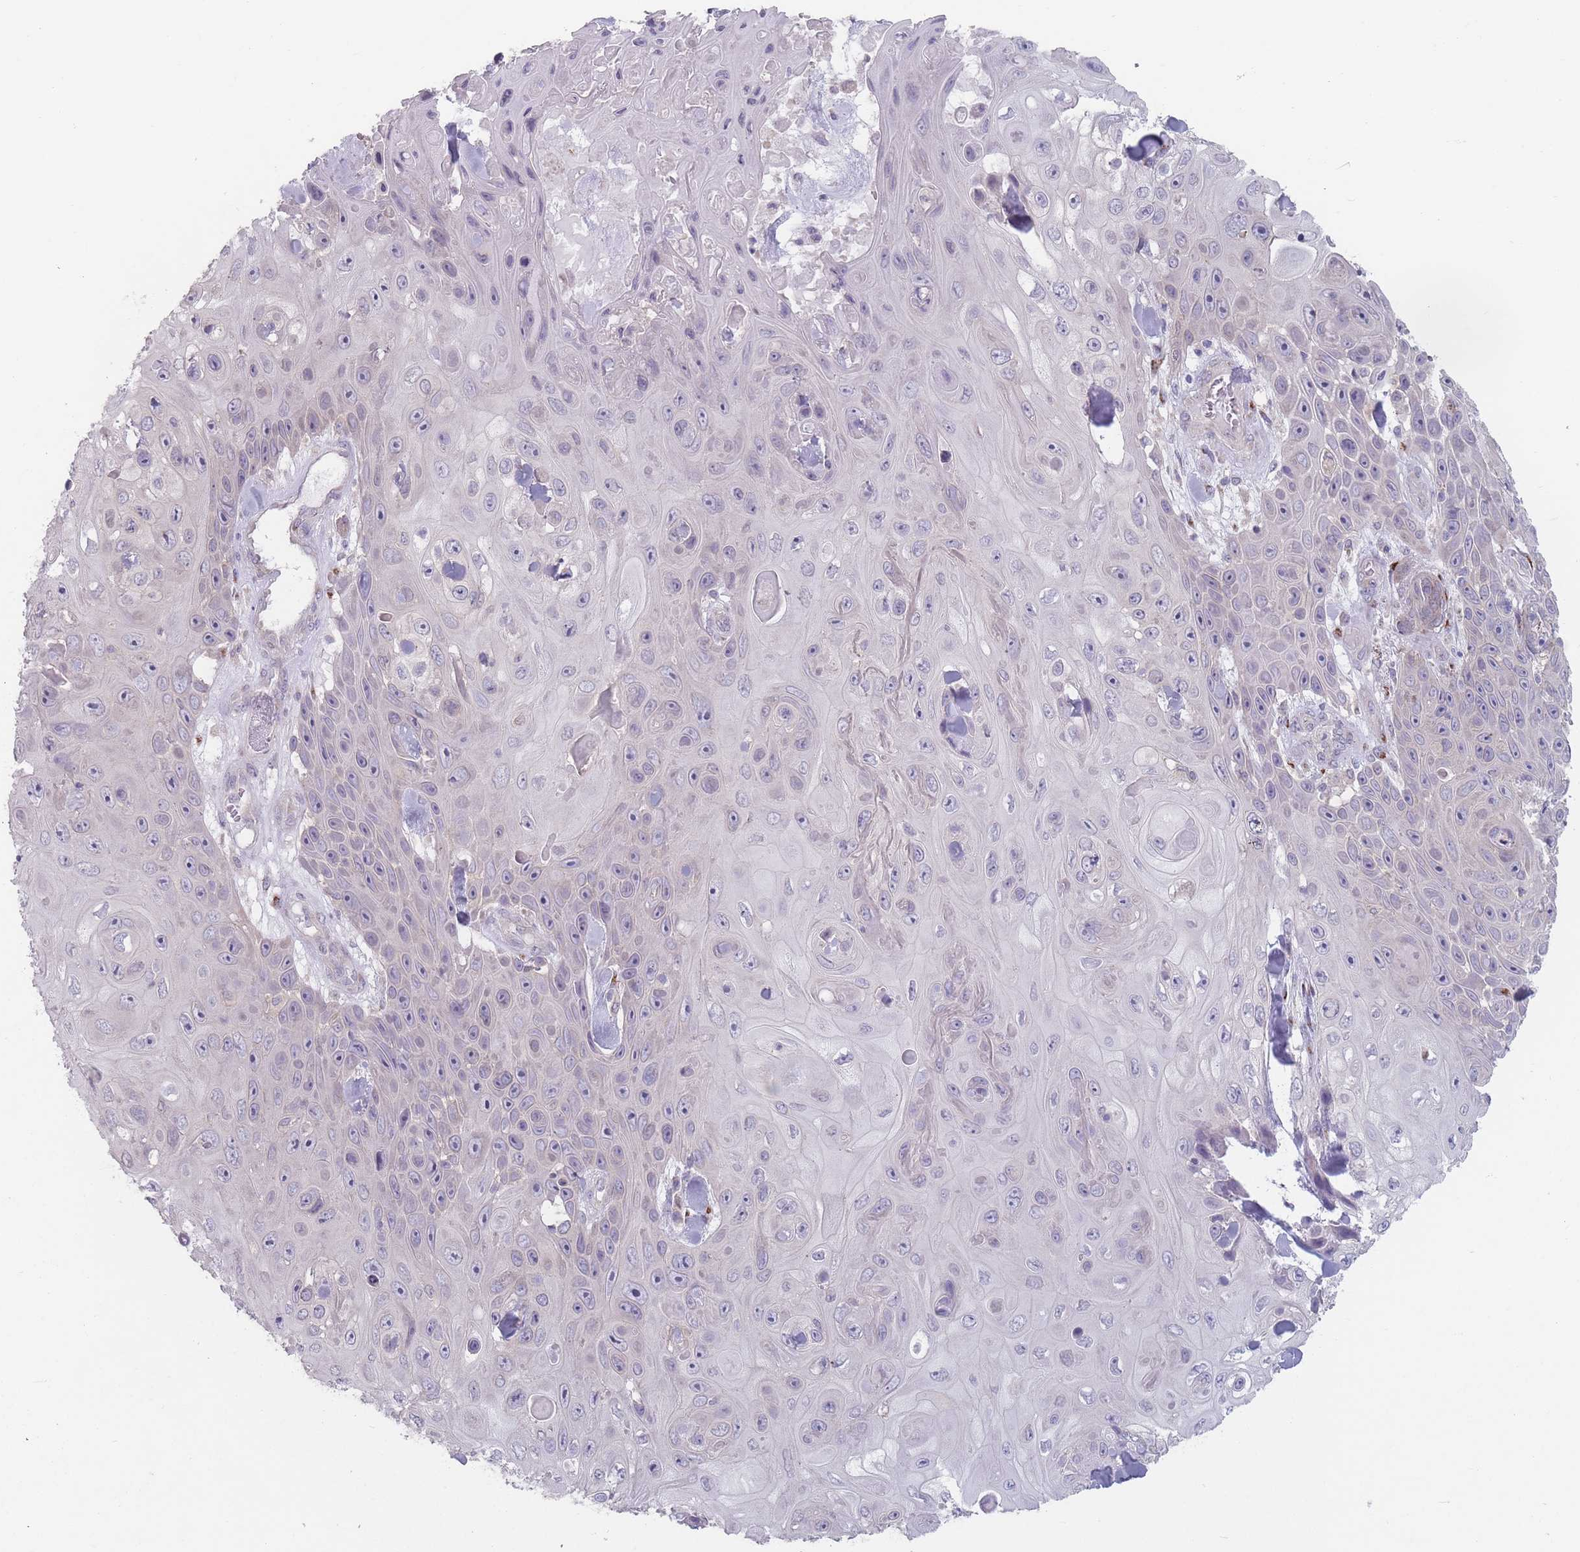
{"staining": {"intensity": "negative", "quantity": "none", "location": "none"}, "tissue": "skin cancer", "cell_type": "Tumor cells", "image_type": "cancer", "snomed": [{"axis": "morphology", "description": "Squamous cell carcinoma, NOS"}, {"axis": "topography", "description": "Skin"}], "caption": "Immunohistochemistry histopathology image of human squamous cell carcinoma (skin) stained for a protein (brown), which exhibits no expression in tumor cells.", "gene": "AKAIN1", "patient": {"sex": "male", "age": 82}}